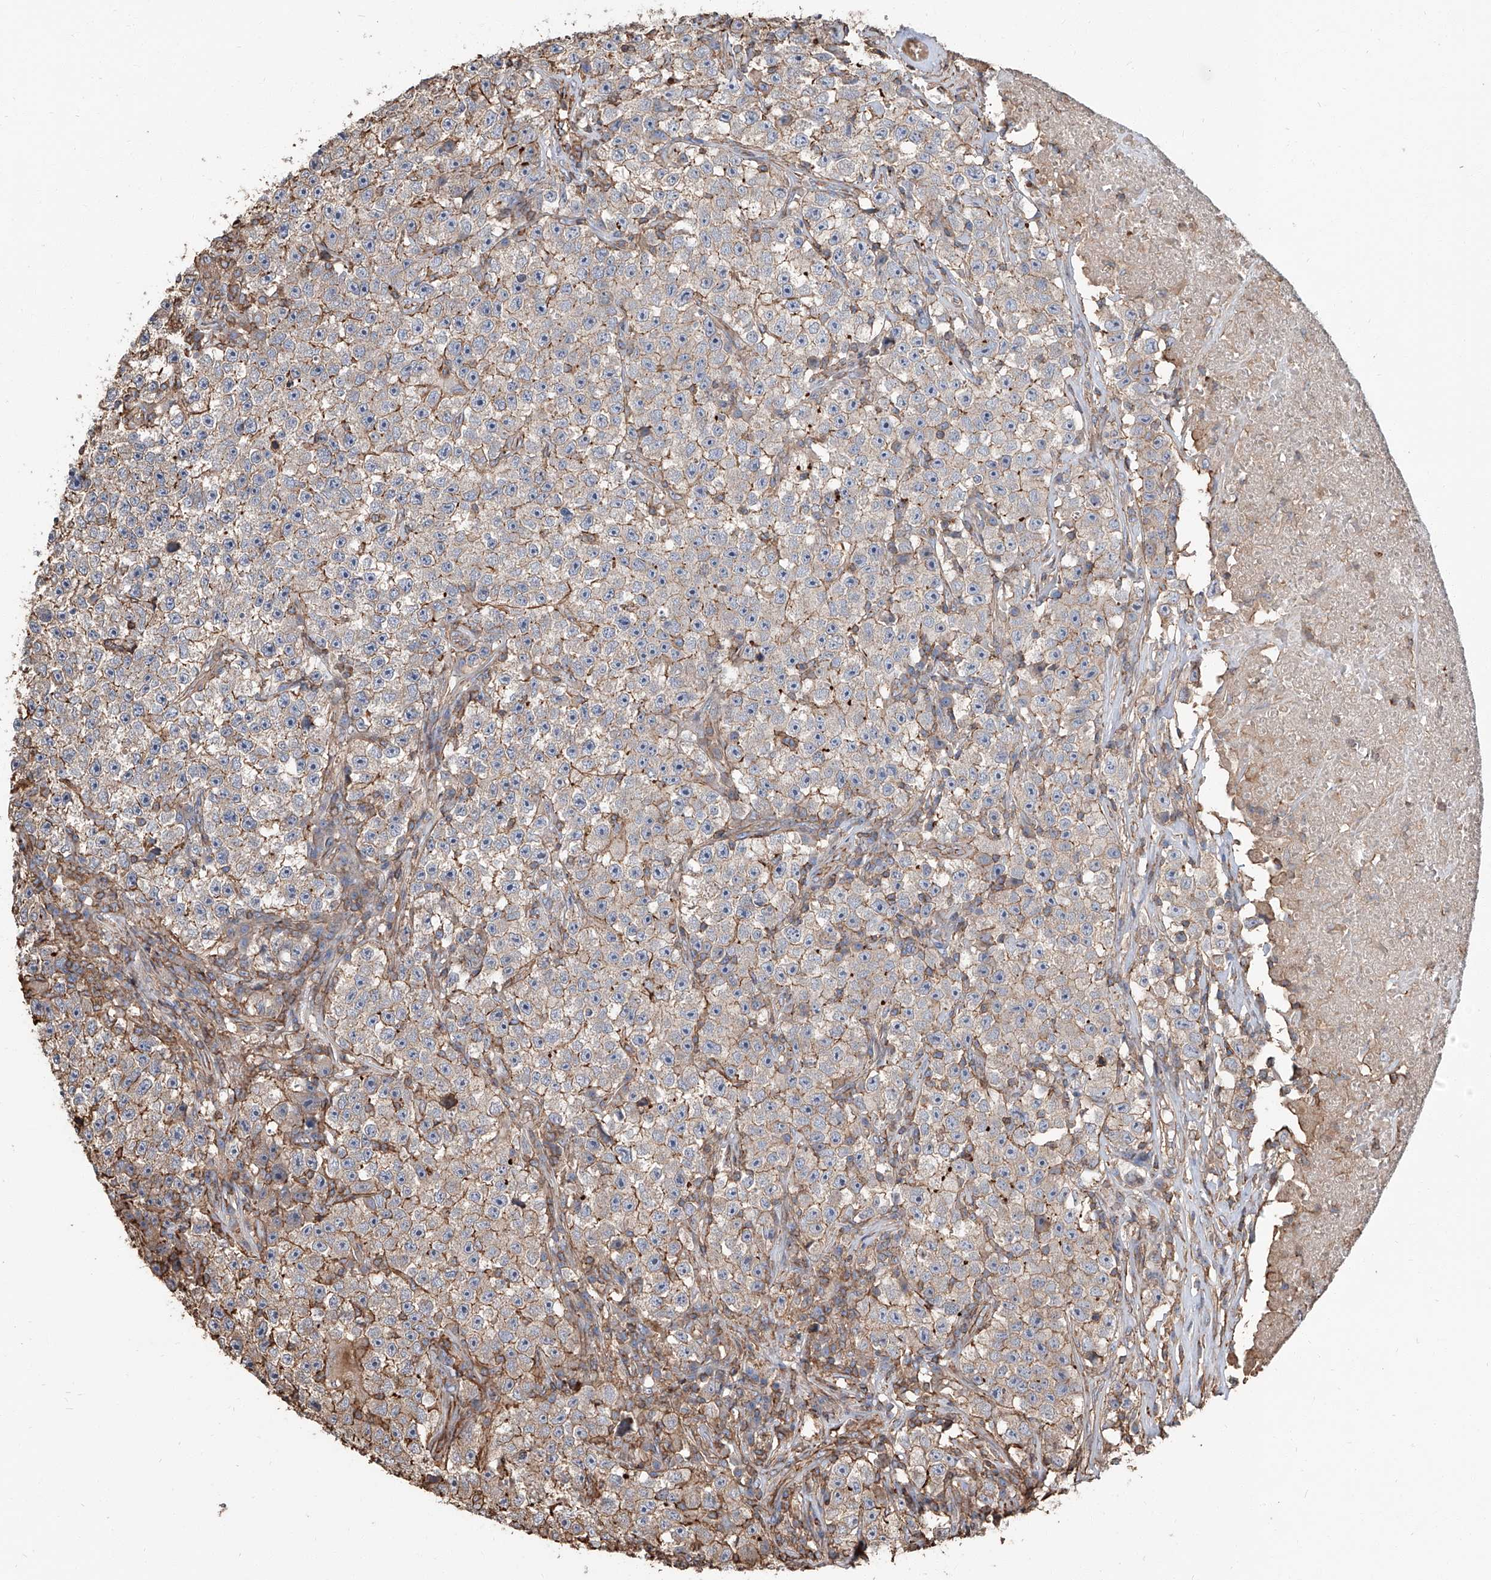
{"staining": {"intensity": "moderate", "quantity": "<25%", "location": "cytoplasmic/membranous"}, "tissue": "testis cancer", "cell_type": "Tumor cells", "image_type": "cancer", "snomed": [{"axis": "morphology", "description": "Seminoma, NOS"}, {"axis": "topography", "description": "Testis"}], "caption": "About <25% of tumor cells in testis seminoma exhibit moderate cytoplasmic/membranous protein positivity as visualized by brown immunohistochemical staining.", "gene": "PIEZO2", "patient": {"sex": "male", "age": 22}}